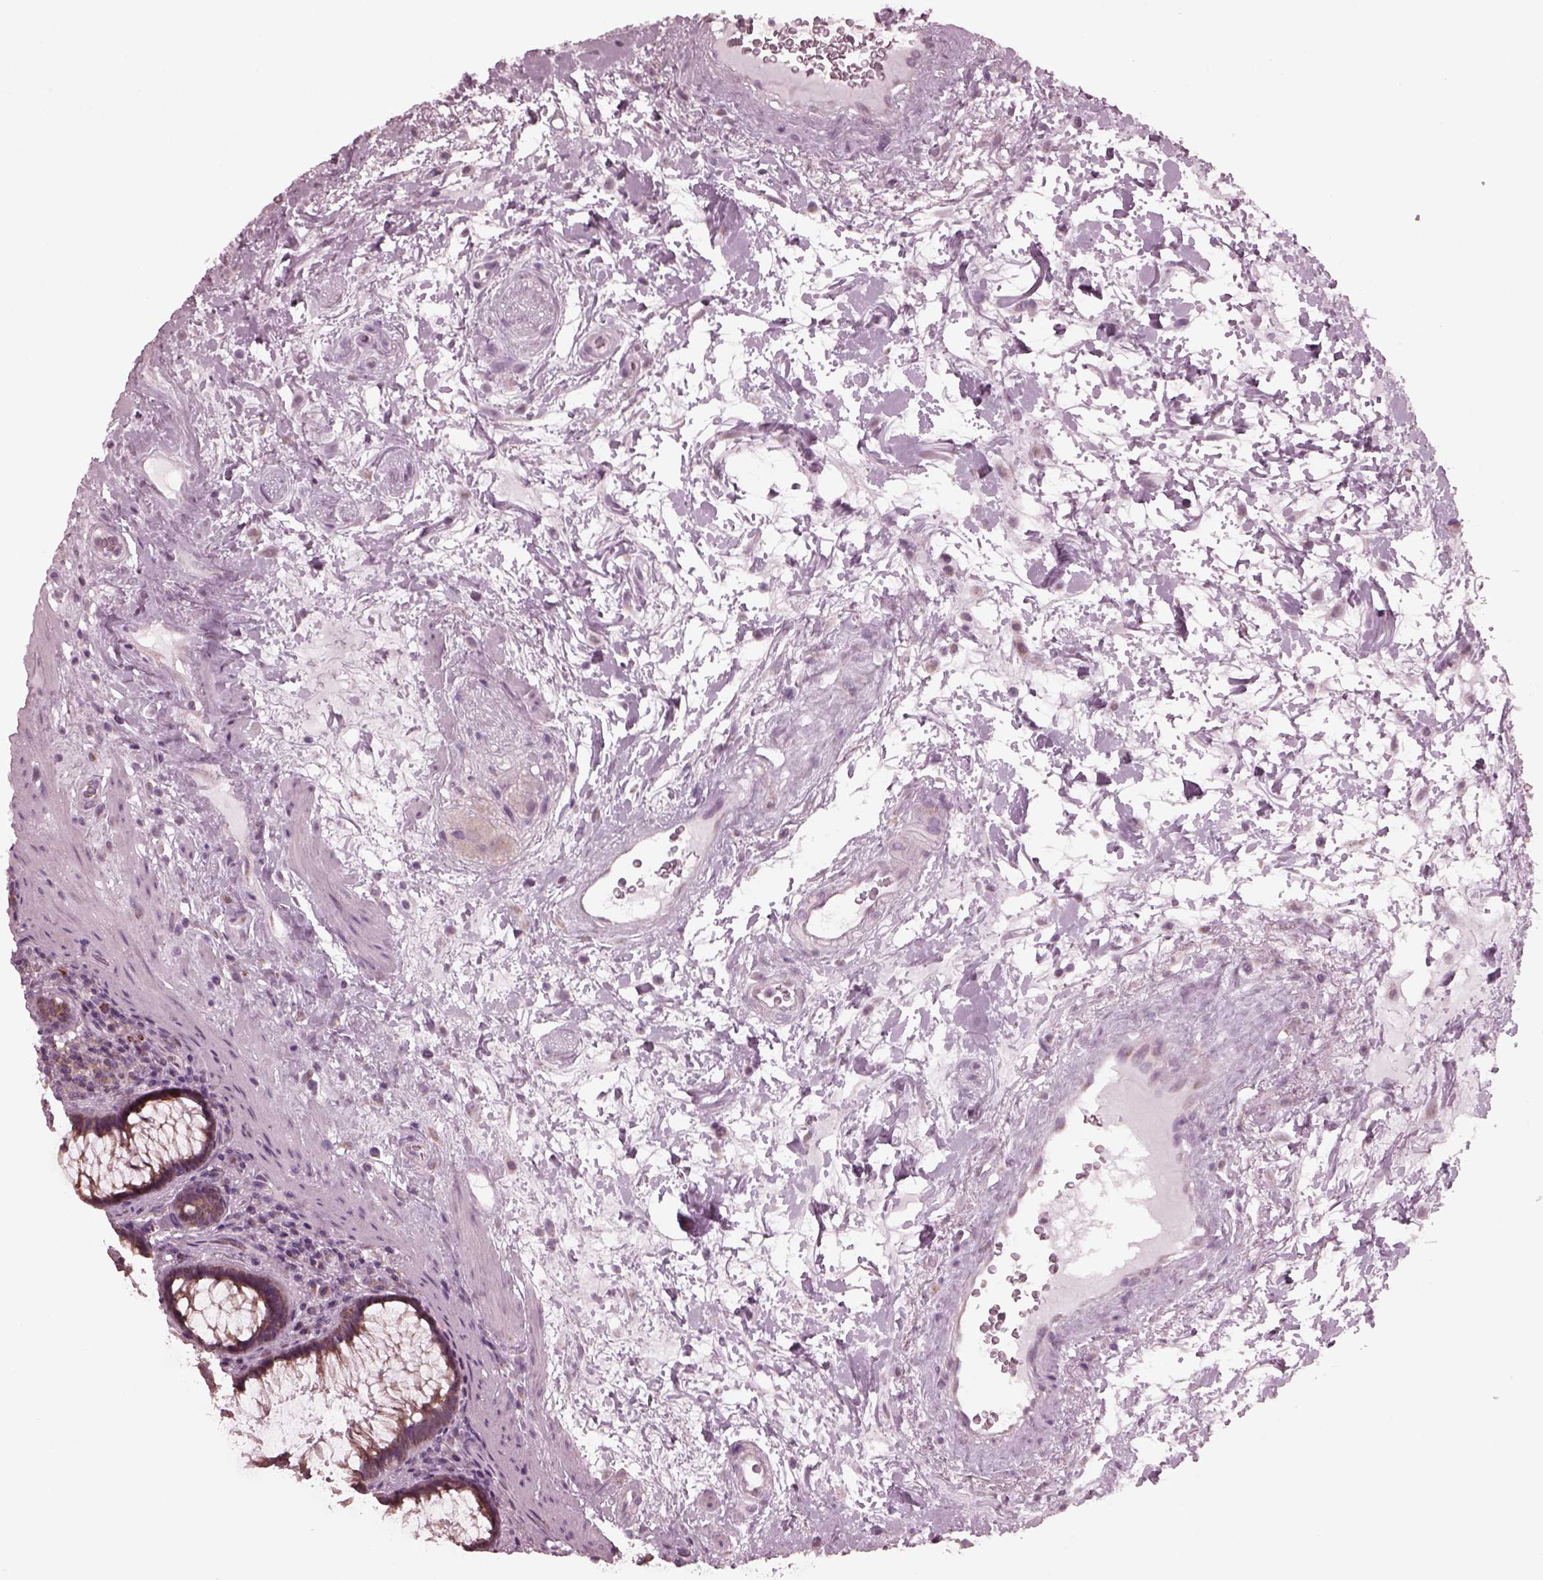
{"staining": {"intensity": "weak", "quantity": "25%-75%", "location": "cytoplasmic/membranous"}, "tissue": "rectum", "cell_type": "Glandular cells", "image_type": "normal", "snomed": [{"axis": "morphology", "description": "Normal tissue, NOS"}, {"axis": "topography", "description": "Rectum"}], "caption": "IHC of benign human rectum displays low levels of weak cytoplasmic/membranous expression in about 25%-75% of glandular cells.", "gene": "CELSR3", "patient": {"sex": "male", "age": 72}}